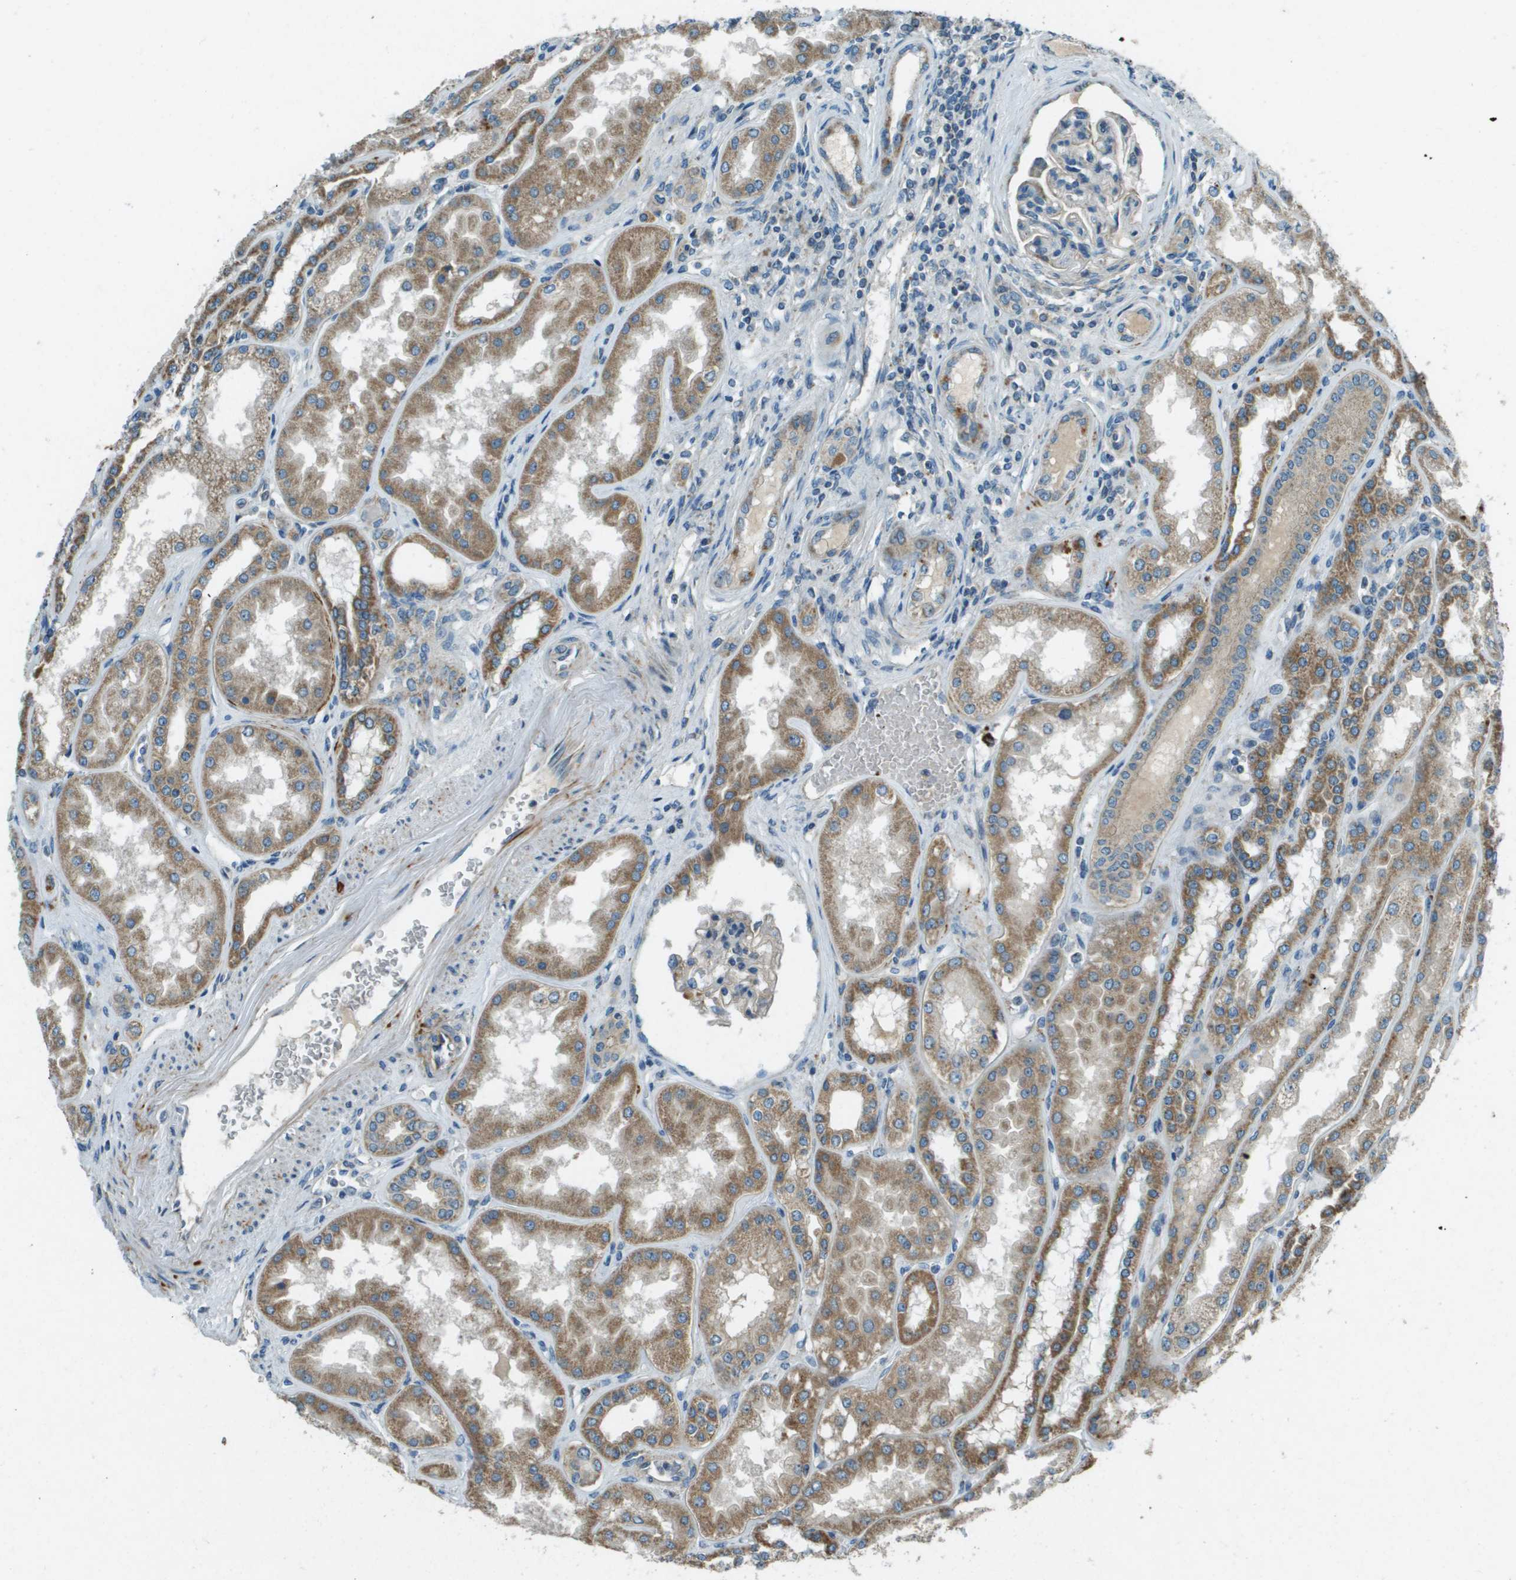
{"staining": {"intensity": "weak", "quantity": ">75%", "location": "cytoplasmic/membranous"}, "tissue": "kidney", "cell_type": "Cells in glomeruli", "image_type": "normal", "snomed": [{"axis": "morphology", "description": "Normal tissue, NOS"}, {"axis": "topography", "description": "Kidney"}], "caption": "An image showing weak cytoplasmic/membranous positivity in about >75% of cells in glomeruli in unremarkable kidney, as visualized by brown immunohistochemical staining.", "gene": "MIGA1", "patient": {"sex": "female", "age": 56}}